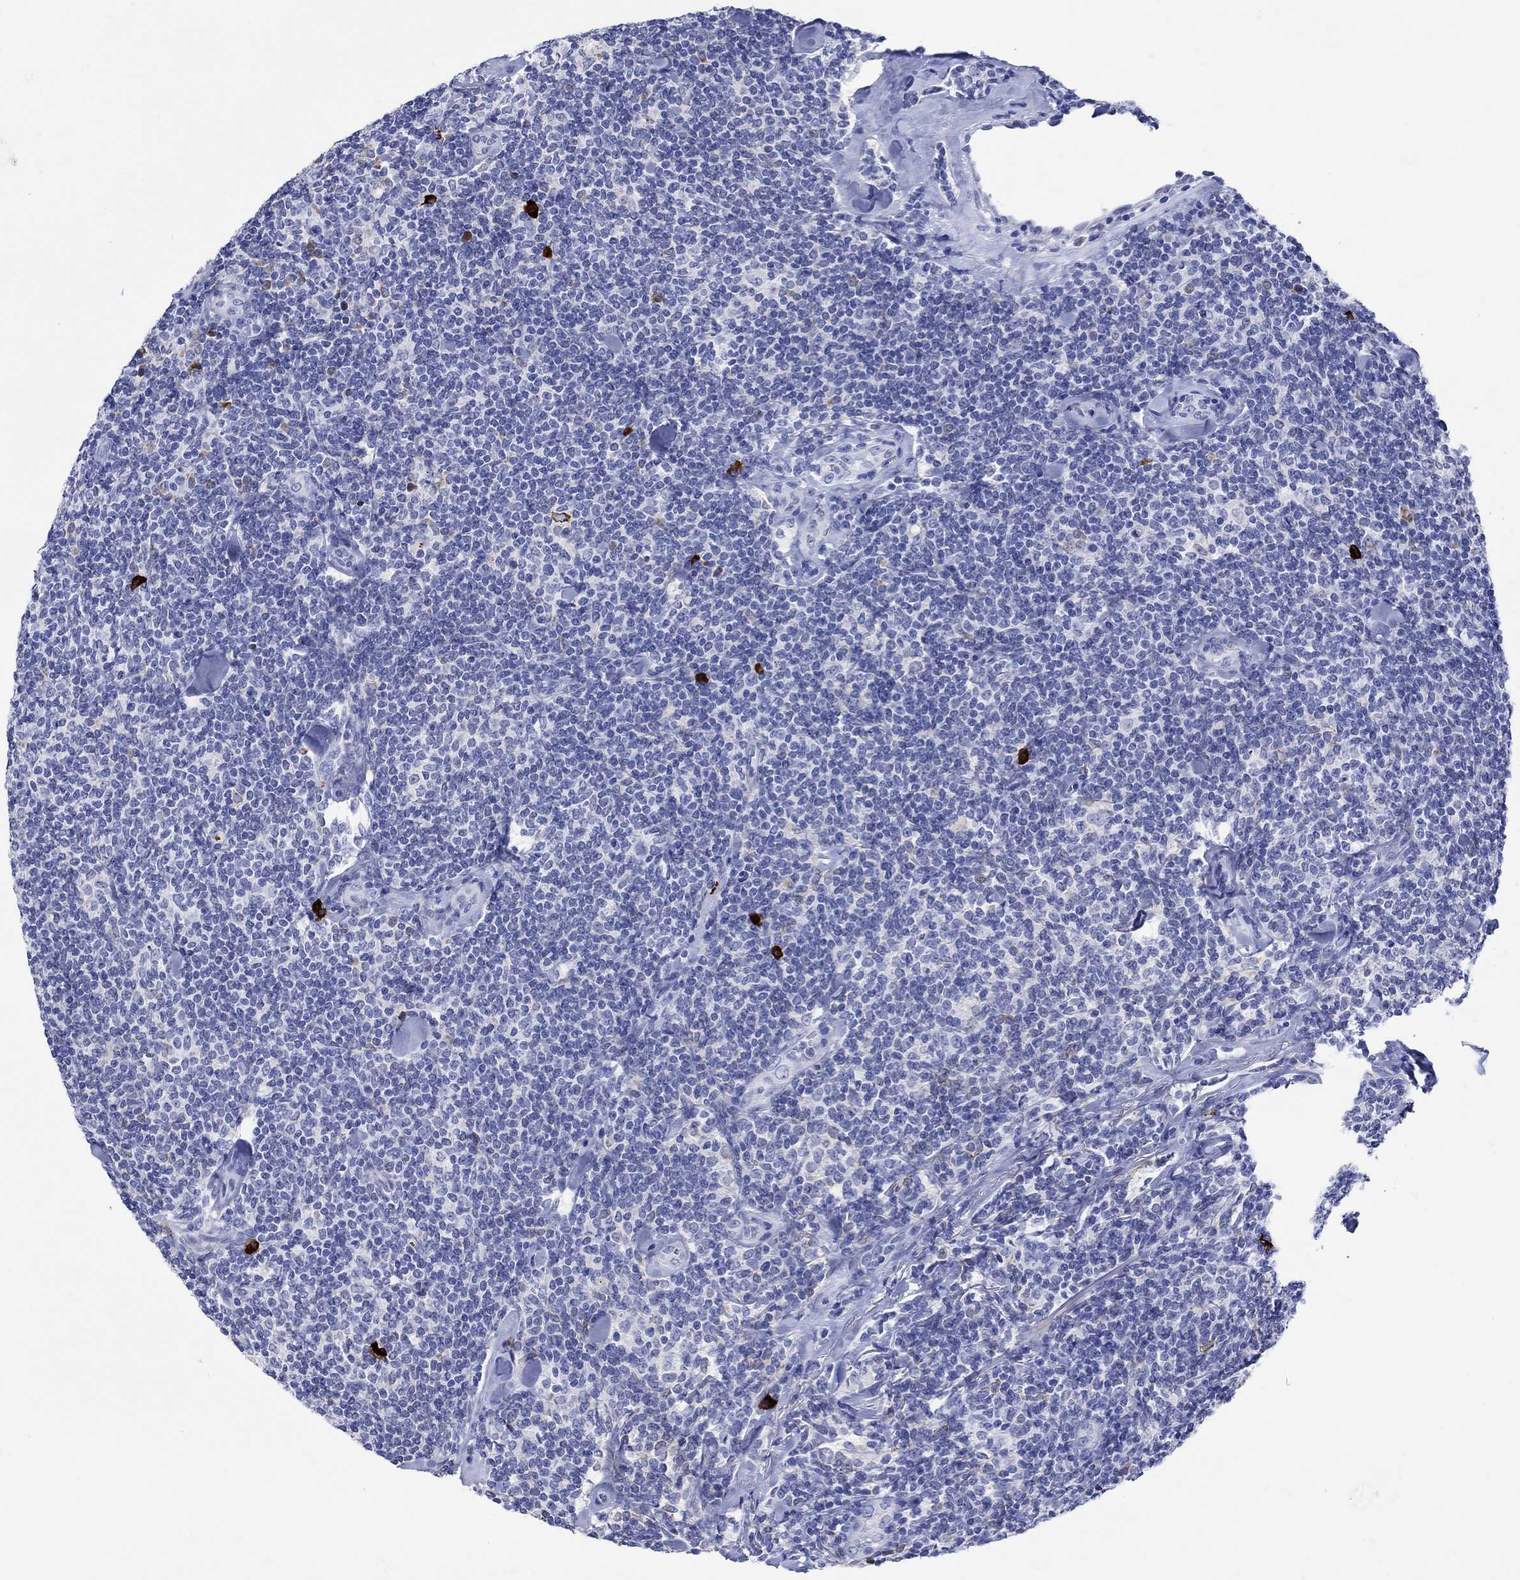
{"staining": {"intensity": "negative", "quantity": "none", "location": "none"}, "tissue": "lymphoma", "cell_type": "Tumor cells", "image_type": "cancer", "snomed": [{"axis": "morphology", "description": "Malignant lymphoma, non-Hodgkin's type, Low grade"}, {"axis": "topography", "description": "Lymph node"}], "caption": "Malignant lymphoma, non-Hodgkin's type (low-grade) was stained to show a protein in brown. There is no significant positivity in tumor cells.", "gene": "P2RY6", "patient": {"sex": "female", "age": 56}}